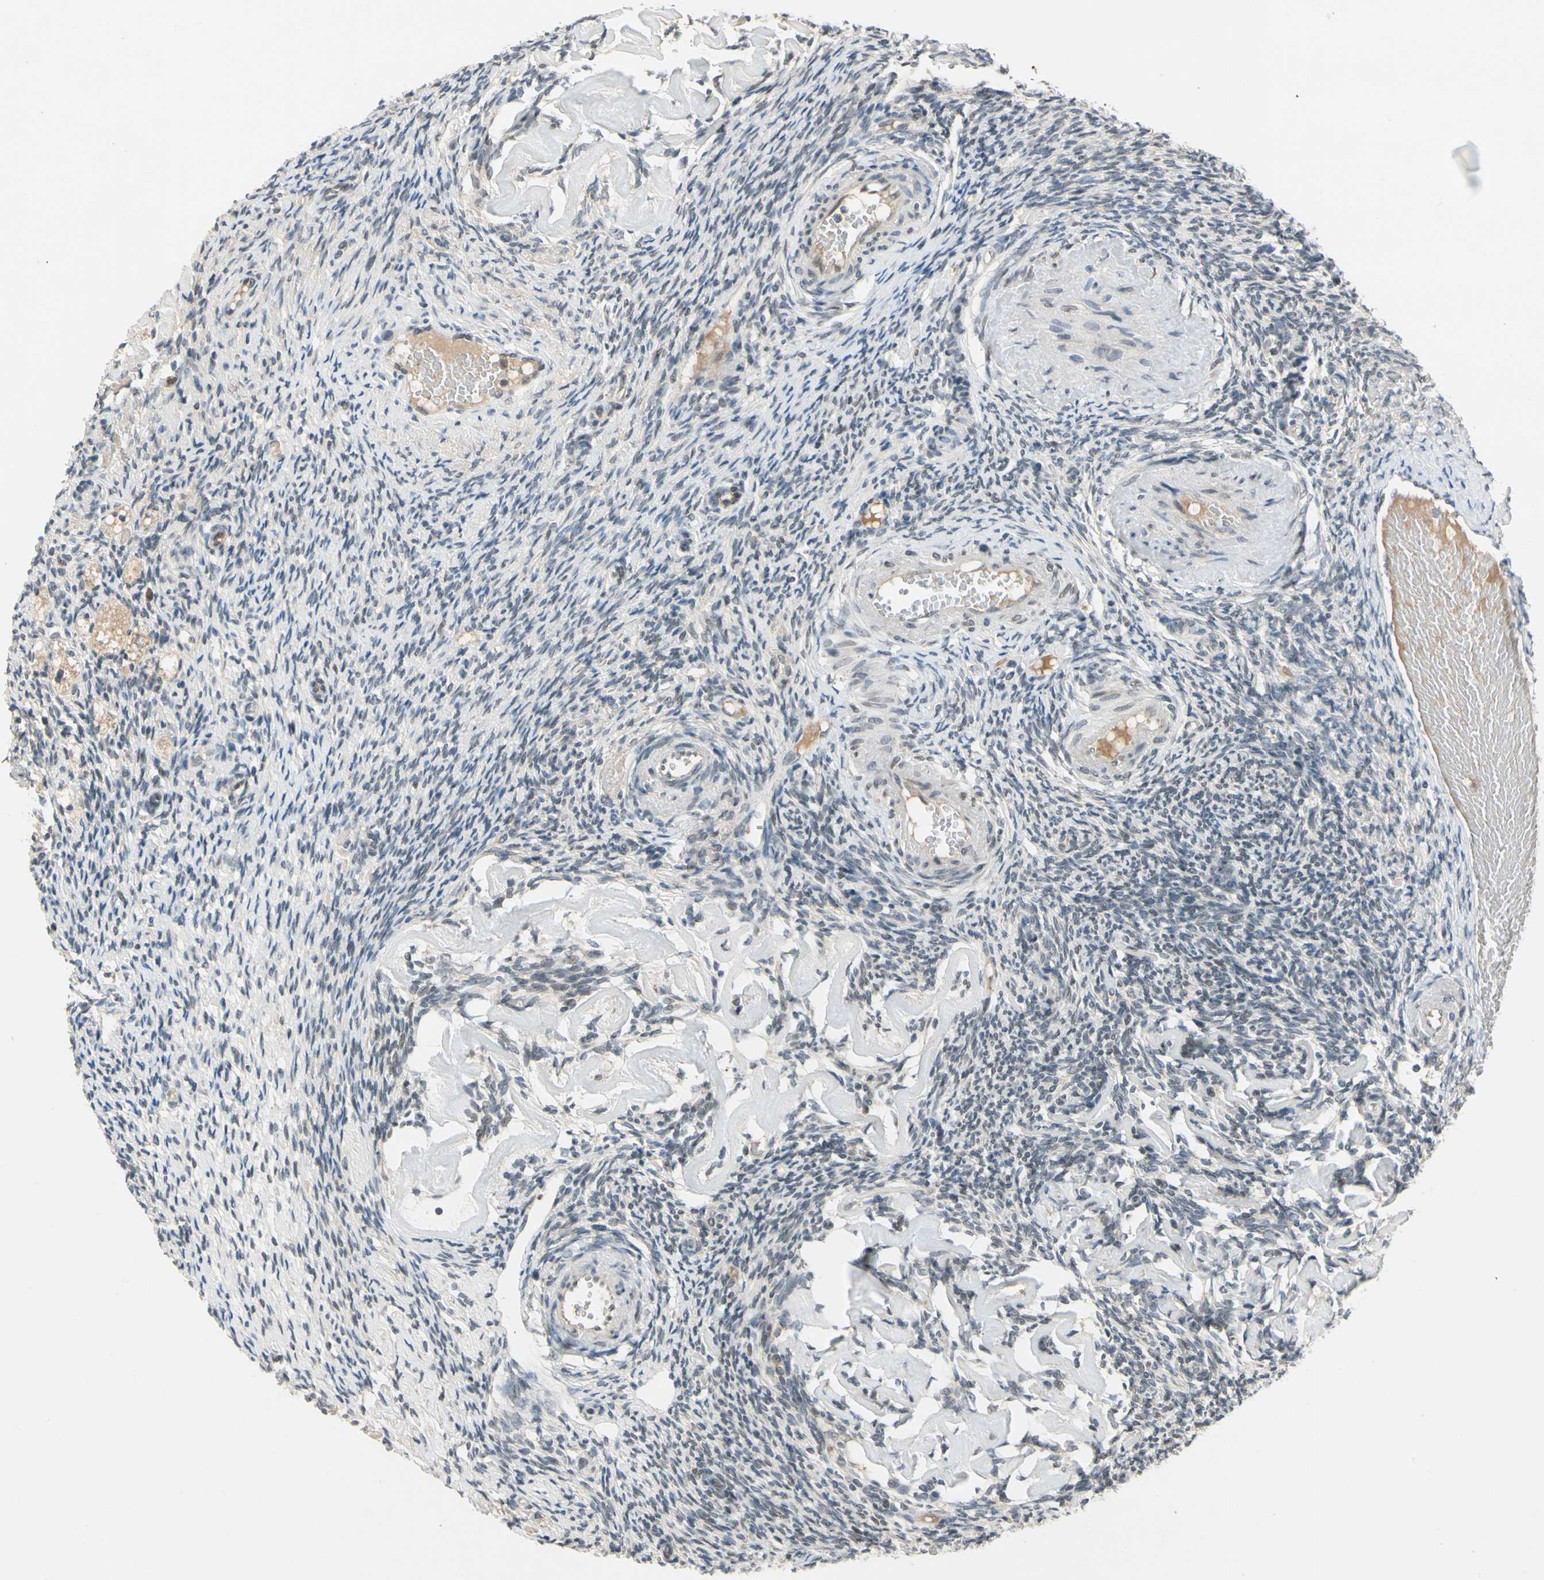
{"staining": {"intensity": "negative", "quantity": "none", "location": "none"}, "tissue": "ovary", "cell_type": "Ovarian stroma cells", "image_type": "normal", "snomed": [{"axis": "morphology", "description": "Normal tissue, NOS"}, {"axis": "topography", "description": "Ovary"}], "caption": "DAB (3,3'-diaminobenzidine) immunohistochemical staining of unremarkable ovary shows no significant expression in ovarian stroma cells.", "gene": "RIOX2", "patient": {"sex": "female", "age": 60}}